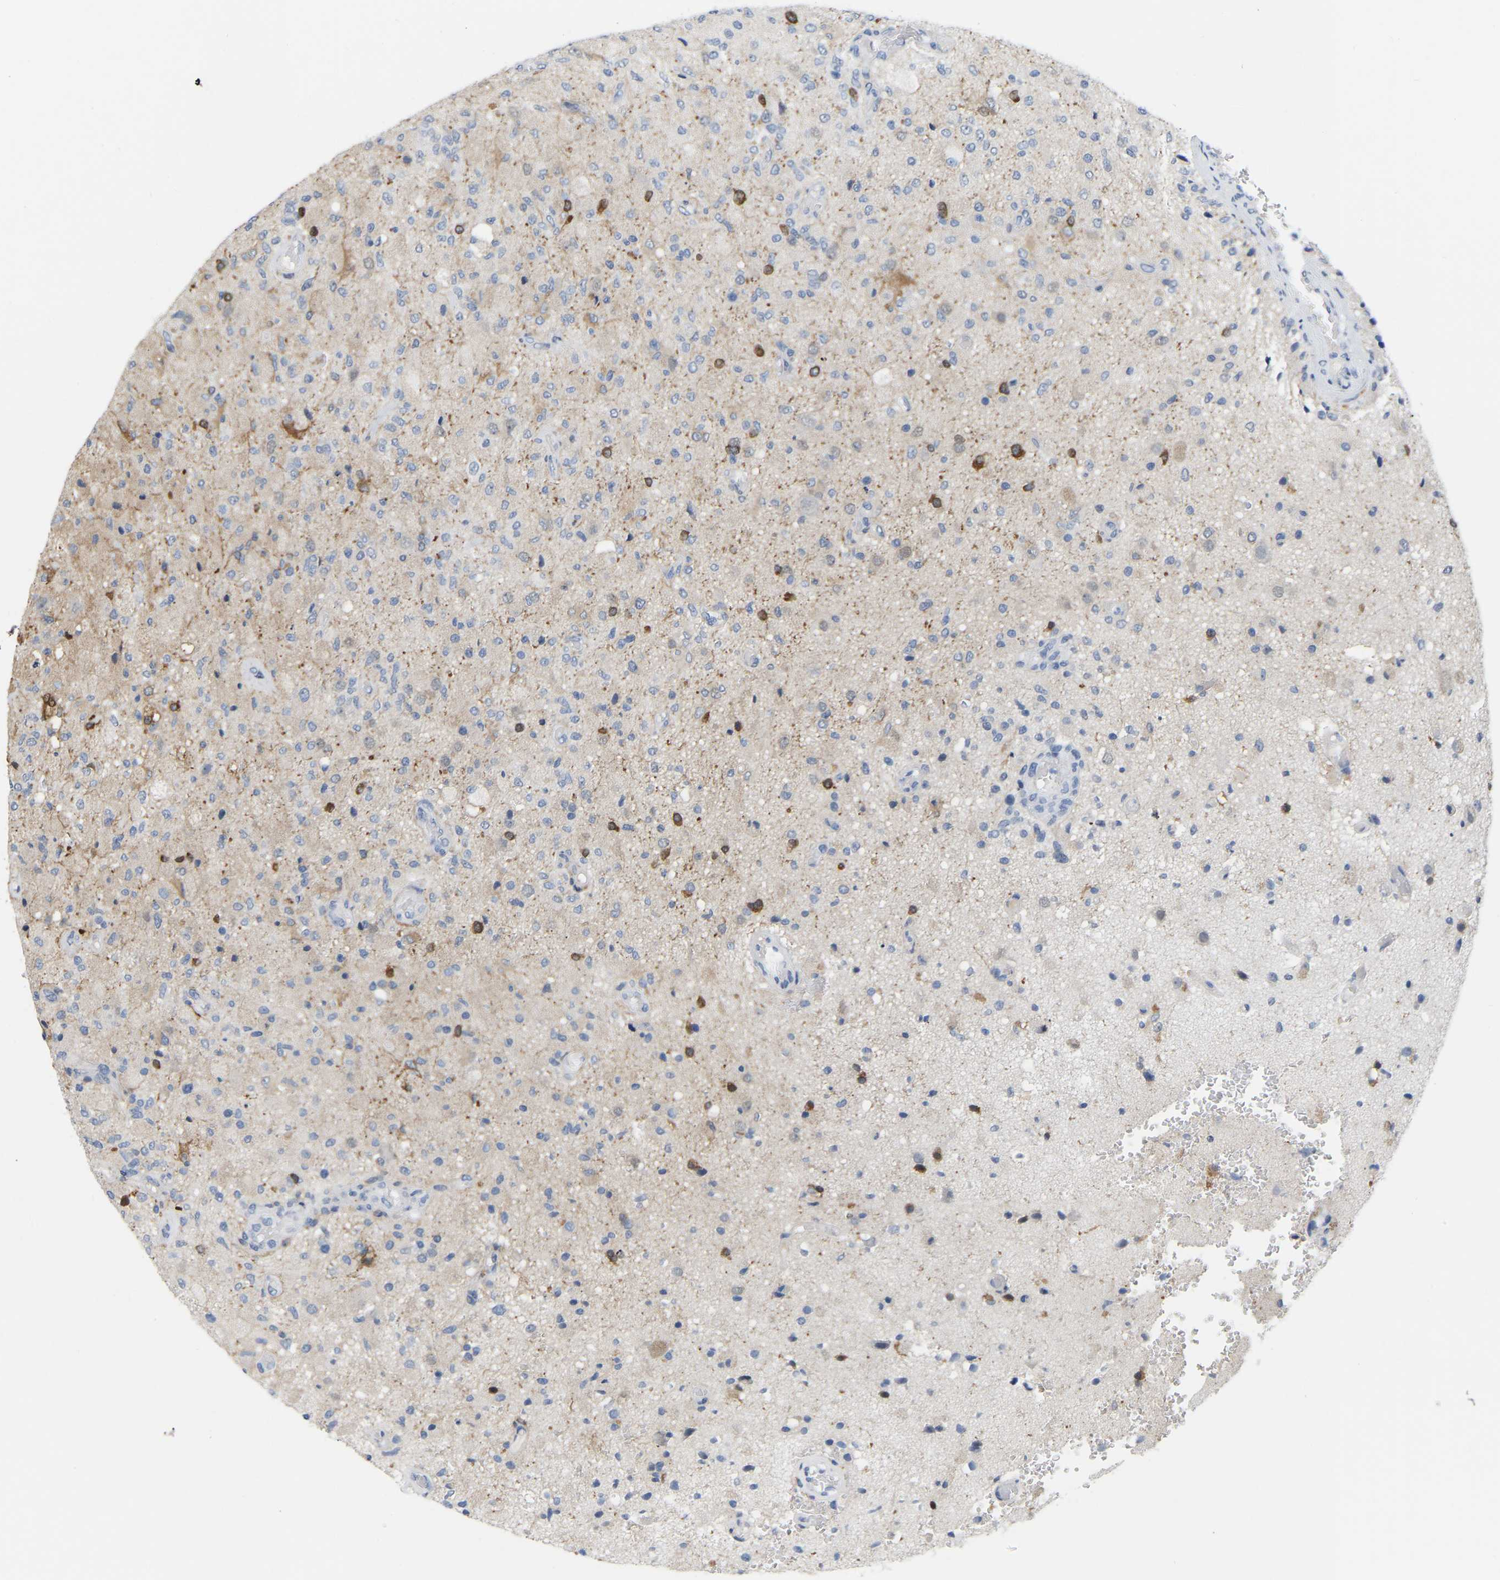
{"staining": {"intensity": "negative", "quantity": "none", "location": "none"}, "tissue": "glioma", "cell_type": "Tumor cells", "image_type": "cancer", "snomed": [{"axis": "morphology", "description": "Normal tissue, NOS"}, {"axis": "morphology", "description": "Glioma, malignant, High grade"}, {"axis": "topography", "description": "Cerebral cortex"}], "caption": "Immunohistochemistry (IHC) image of human malignant glioma (high-grade) stained for a protein (brown), which reveals no staining in tumor cells.", "gene": "ABTB2", "patient": {"sex": "male", "age": 77}}